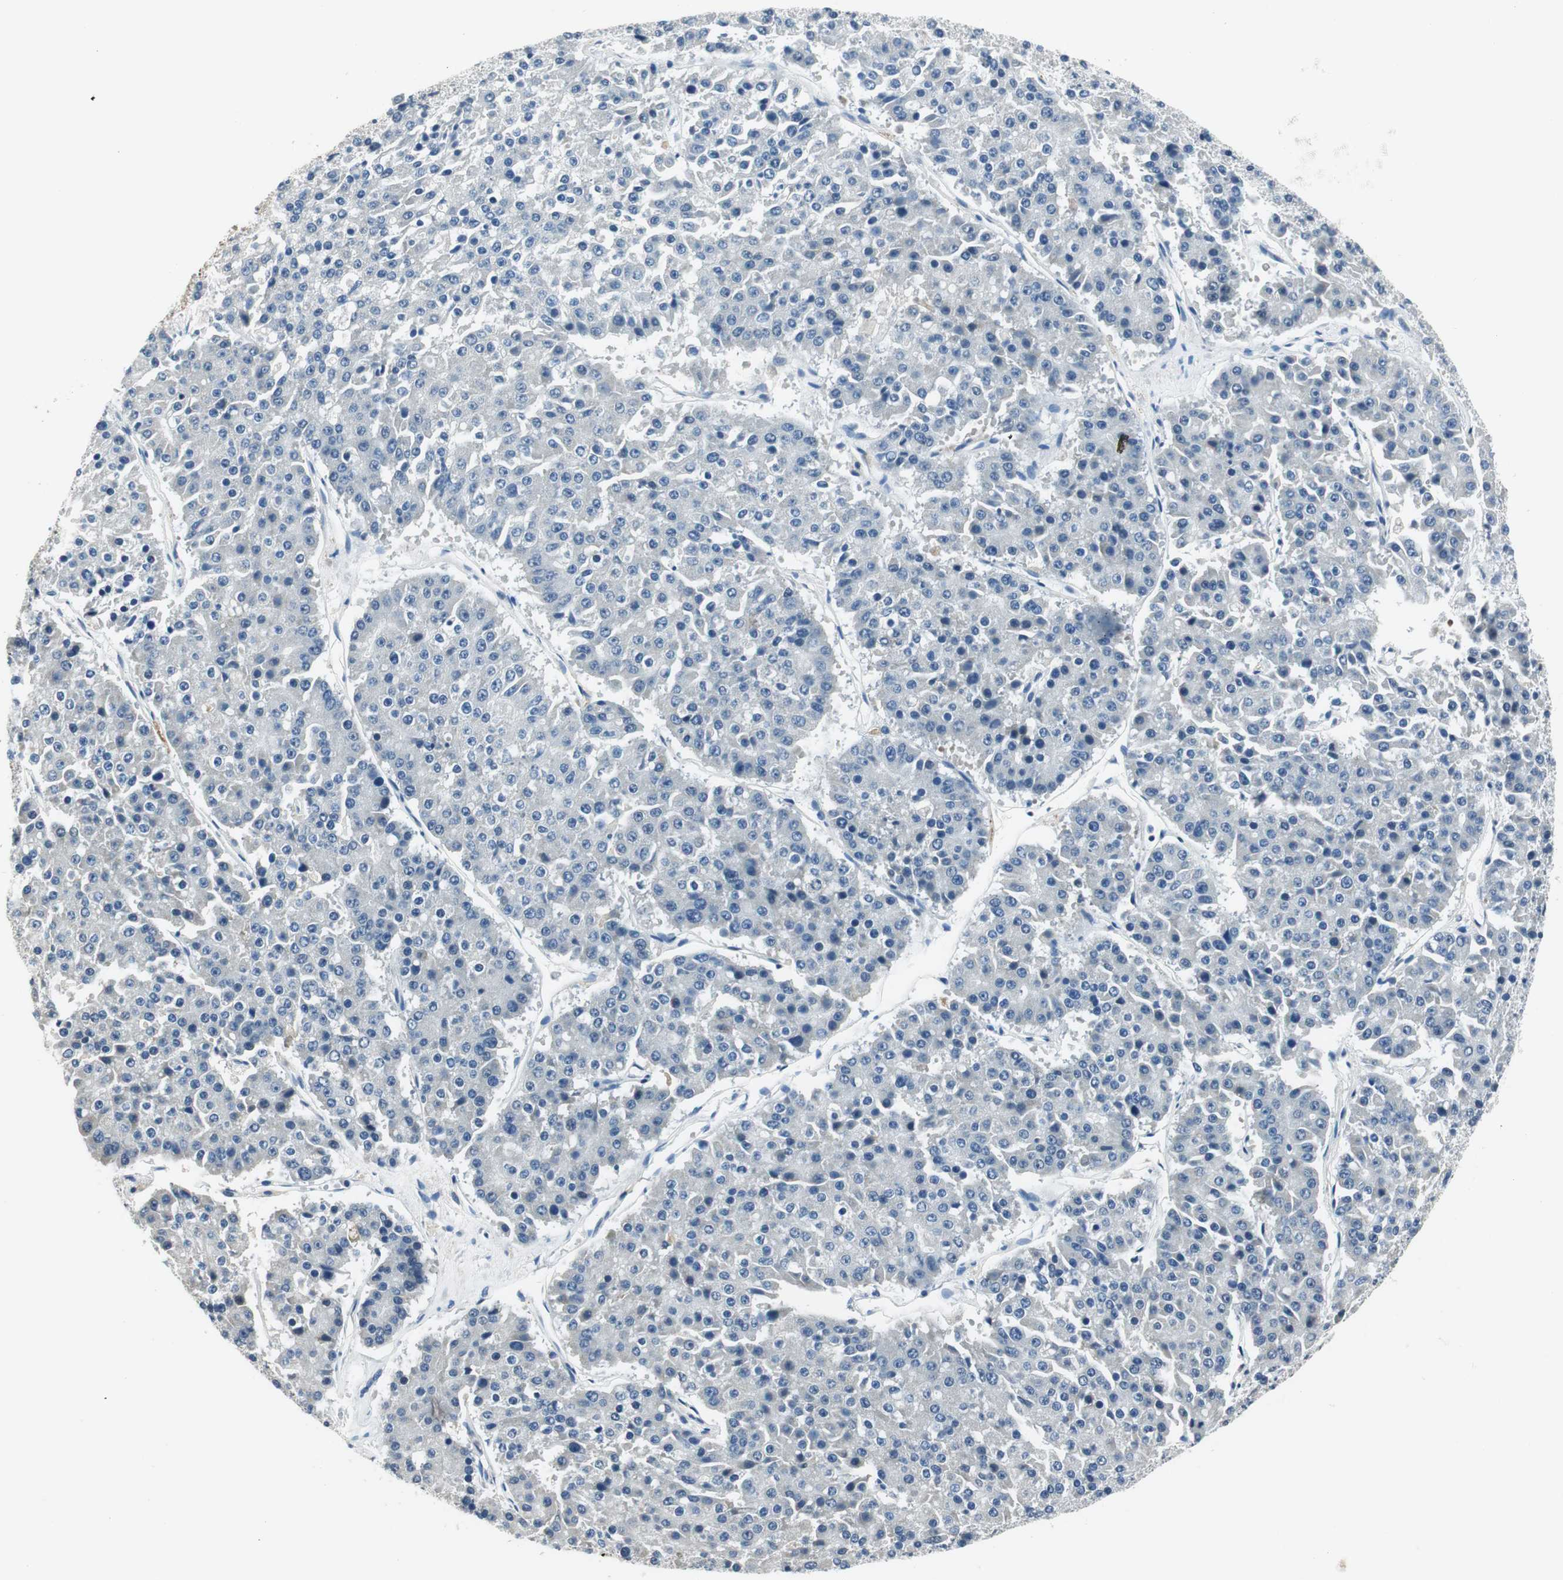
{"staining": {"intensity": "negative", "quantity": "none", "location": "none"}, "tissue": "pancreatic cancer", "cell_type": "Tumor cells", "image_type": "cancer", "snomed": [{"axis": "morphology", "description": "Adenocarcinoma, NOS"}, {"axis": "topography", "description": "Pancreas"}], "caption": "DAB immunohistochemical staining of adenocarcinoma (pancreatic) shows no significant staining in tumor cells.", "gene": "ME1", "patient": {"sex": "male", "age": 50}}